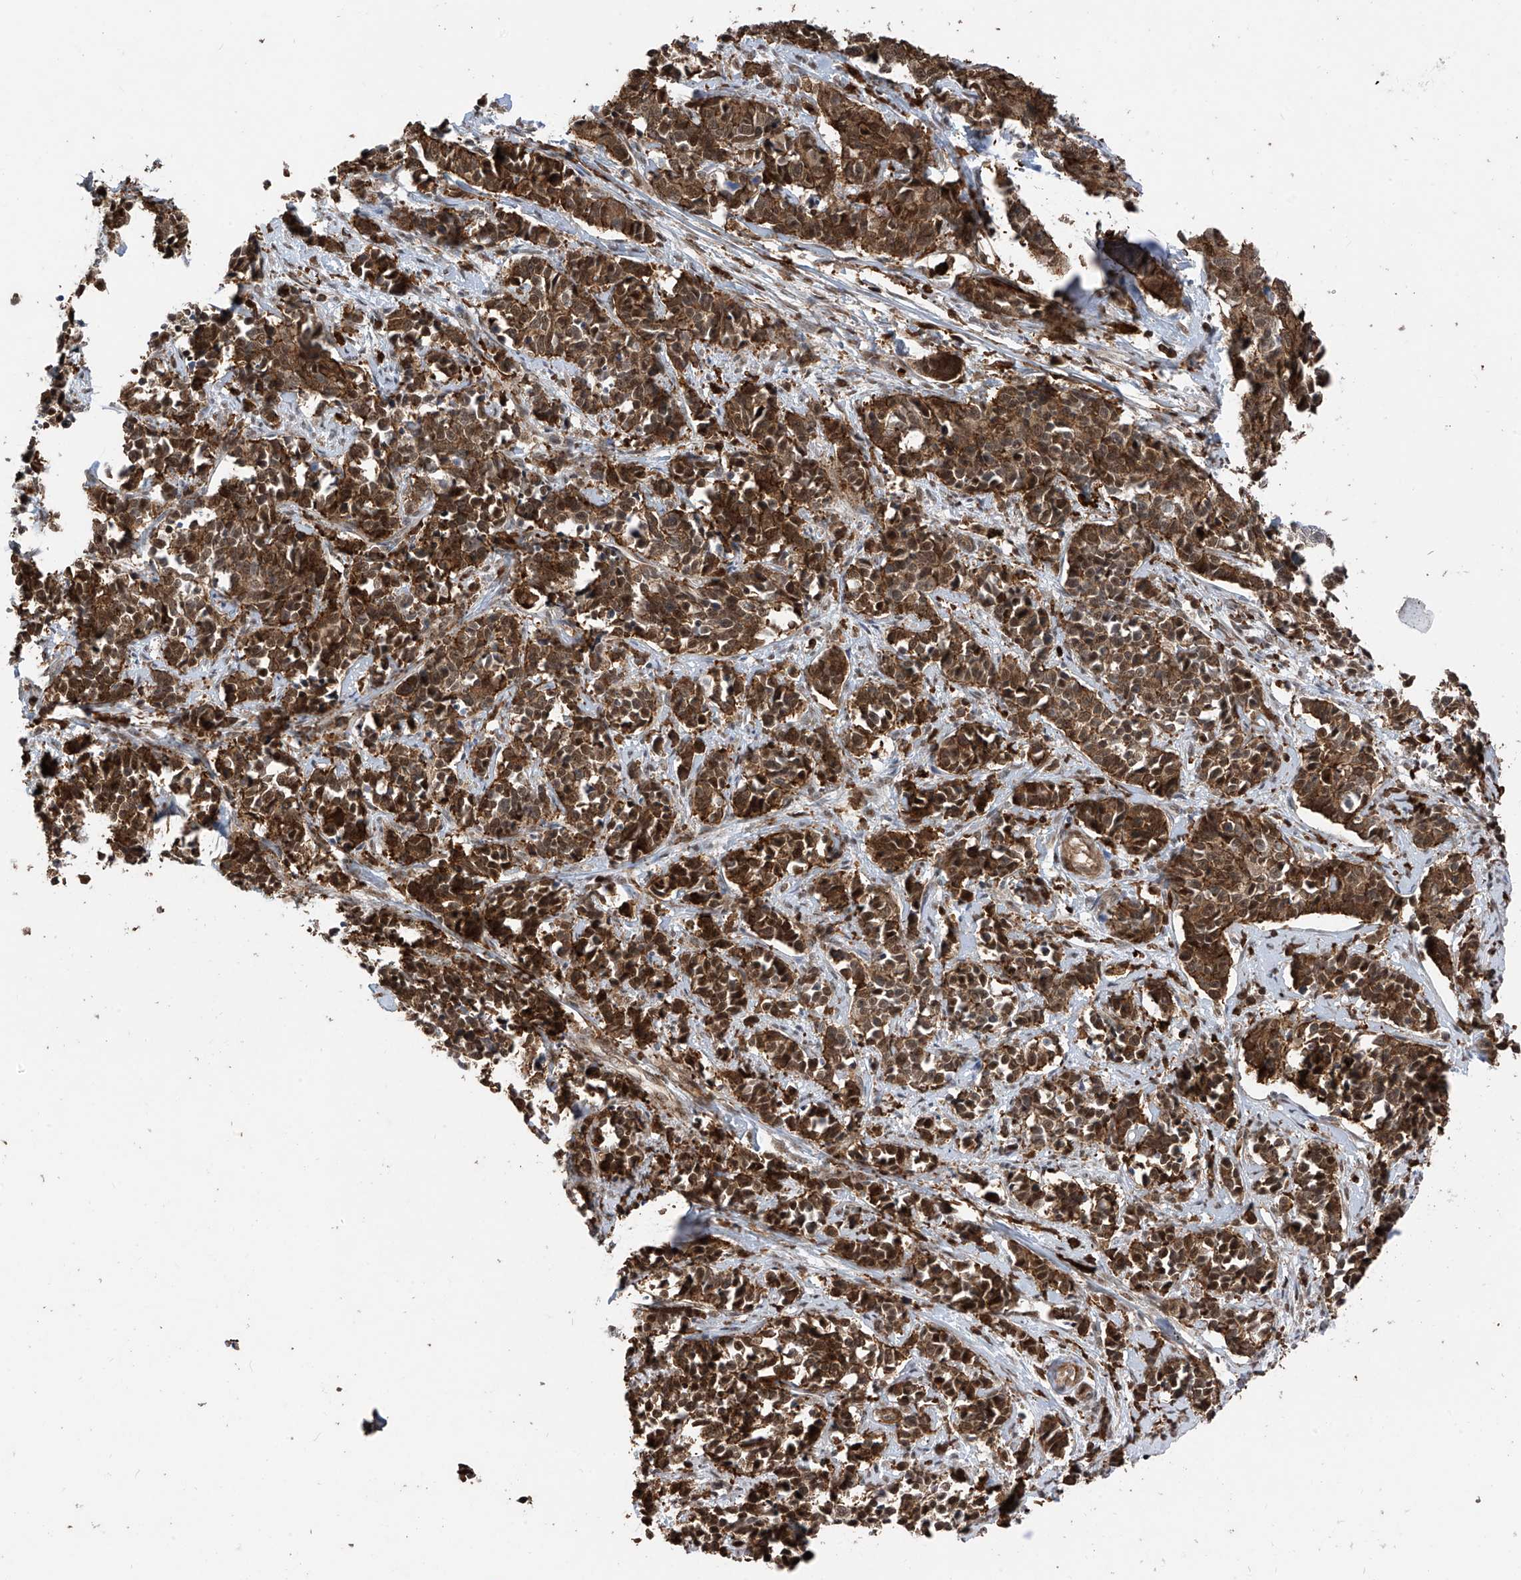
{"staining": {"intensity": "strong", "quantity": ">75%", "location": "cytoplasmic/membranous,nuclear"}, "tissue": "cervical cancer", "cell_type": "Tumor cells", "image_type": "cancer", "snomed": [{"axis": "morphology", "description": "Normal tissue, NOS"}, {"axis": "morphology", "description": "Squamous cell carcinoma, NOS"}, {"axis": "topography", "description": "Cervix"}], "caption": "A photomicrograph of cervical cancer (squamous cell carcinoma) stained for a protein demonstrates strong cytoplasmic/membranous and nuclear brown staining in tumor cells.", "gene": "MICAL1", "patient": {"sex": "female", "age": 35}}